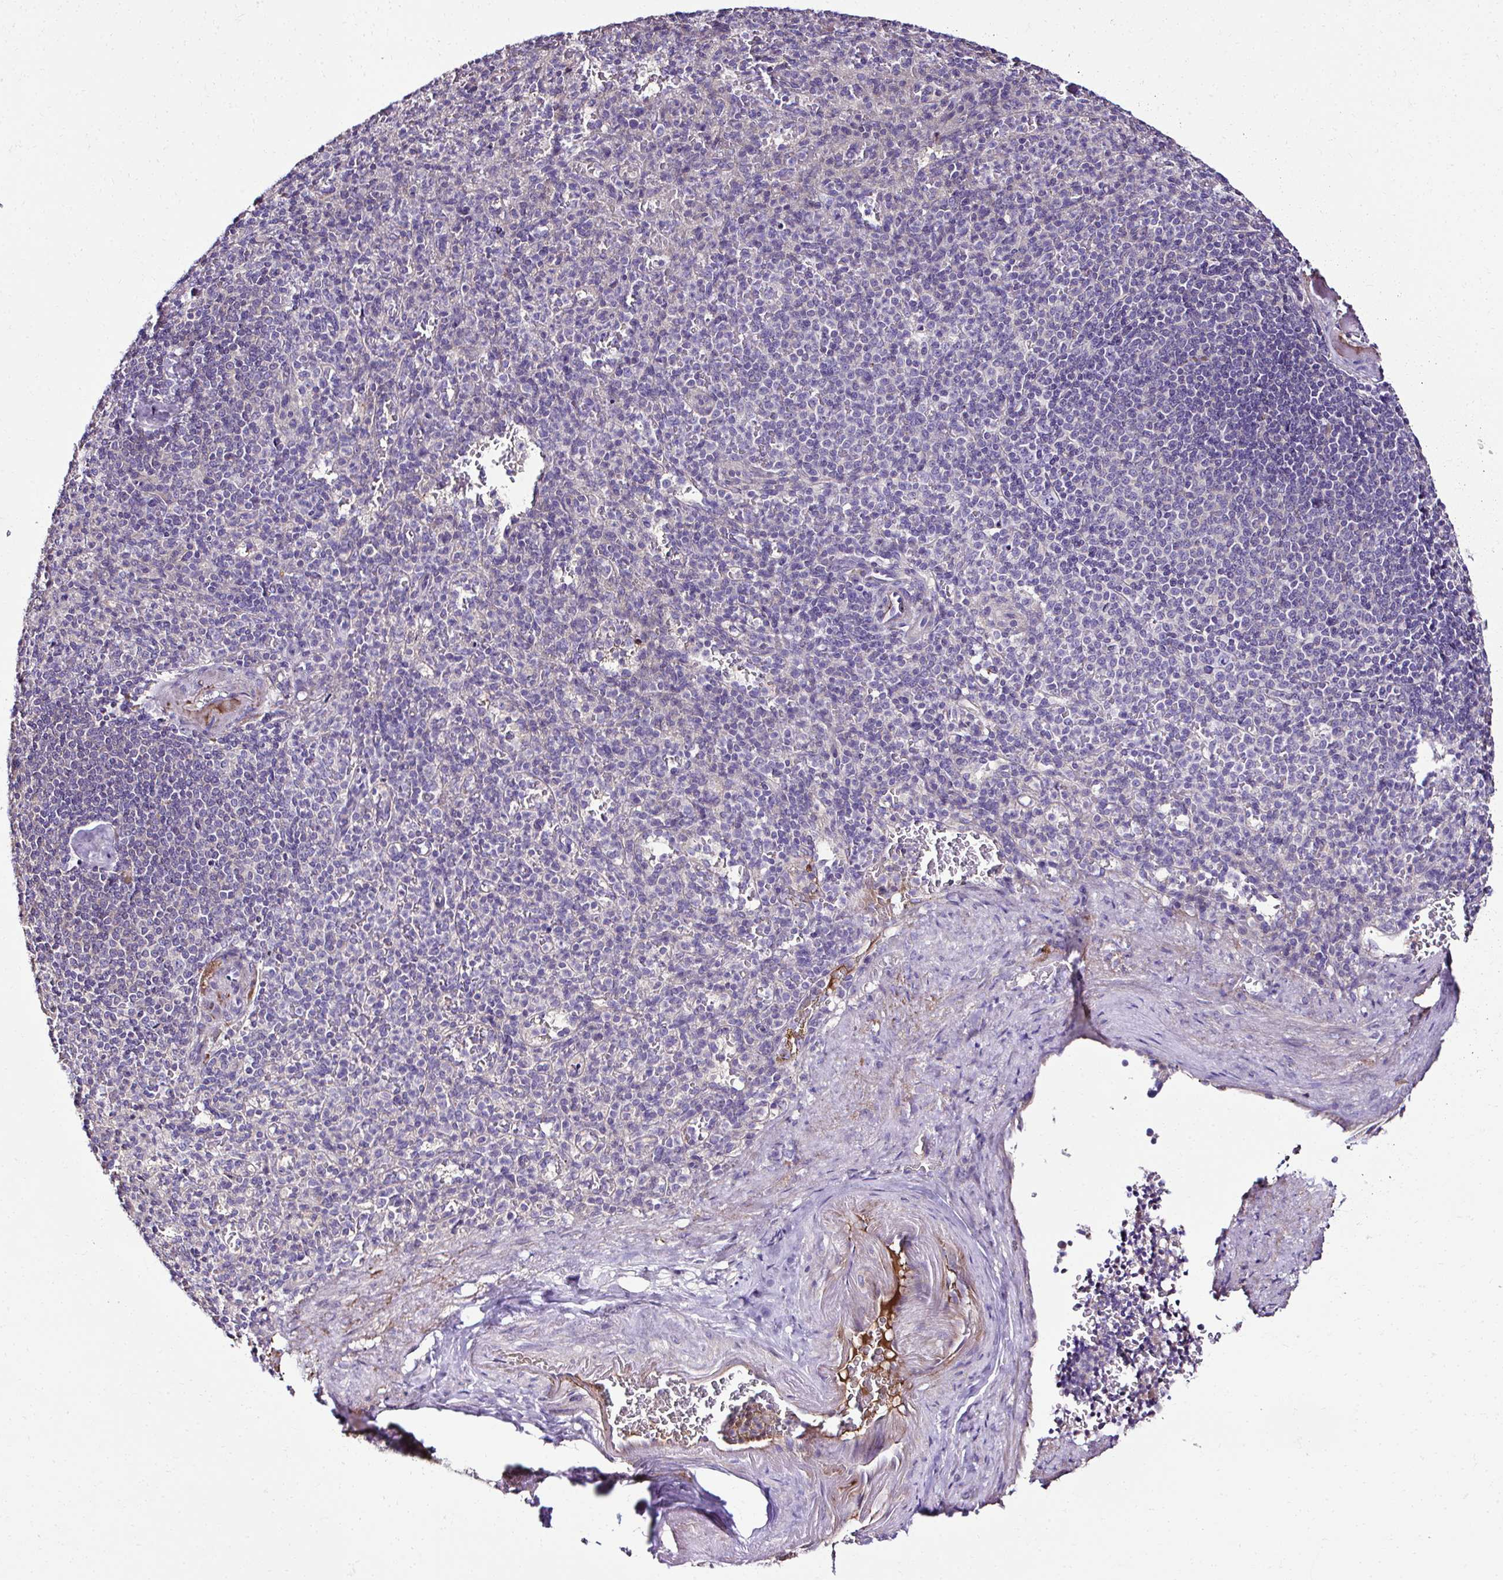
{"staining": {"intensity": "negative", "quantity": "none", "location": "none"}, "tissue": "spleen", "cell_type": "Cells in red pulp", "image_type": "normal", "snomed": [{"axis": "morphology", "description": "Normal tissue, NOS"}, {"axis": "topography", "description": "Spleen"}], "caption": "Immunohistochemistry histopathology image of benign human spleen stained for a protein (brown), which demonstrates no staining in cells in red pulp.", "gene": "CCDC85C", "patient": {"sex": "female", "age": 74}}